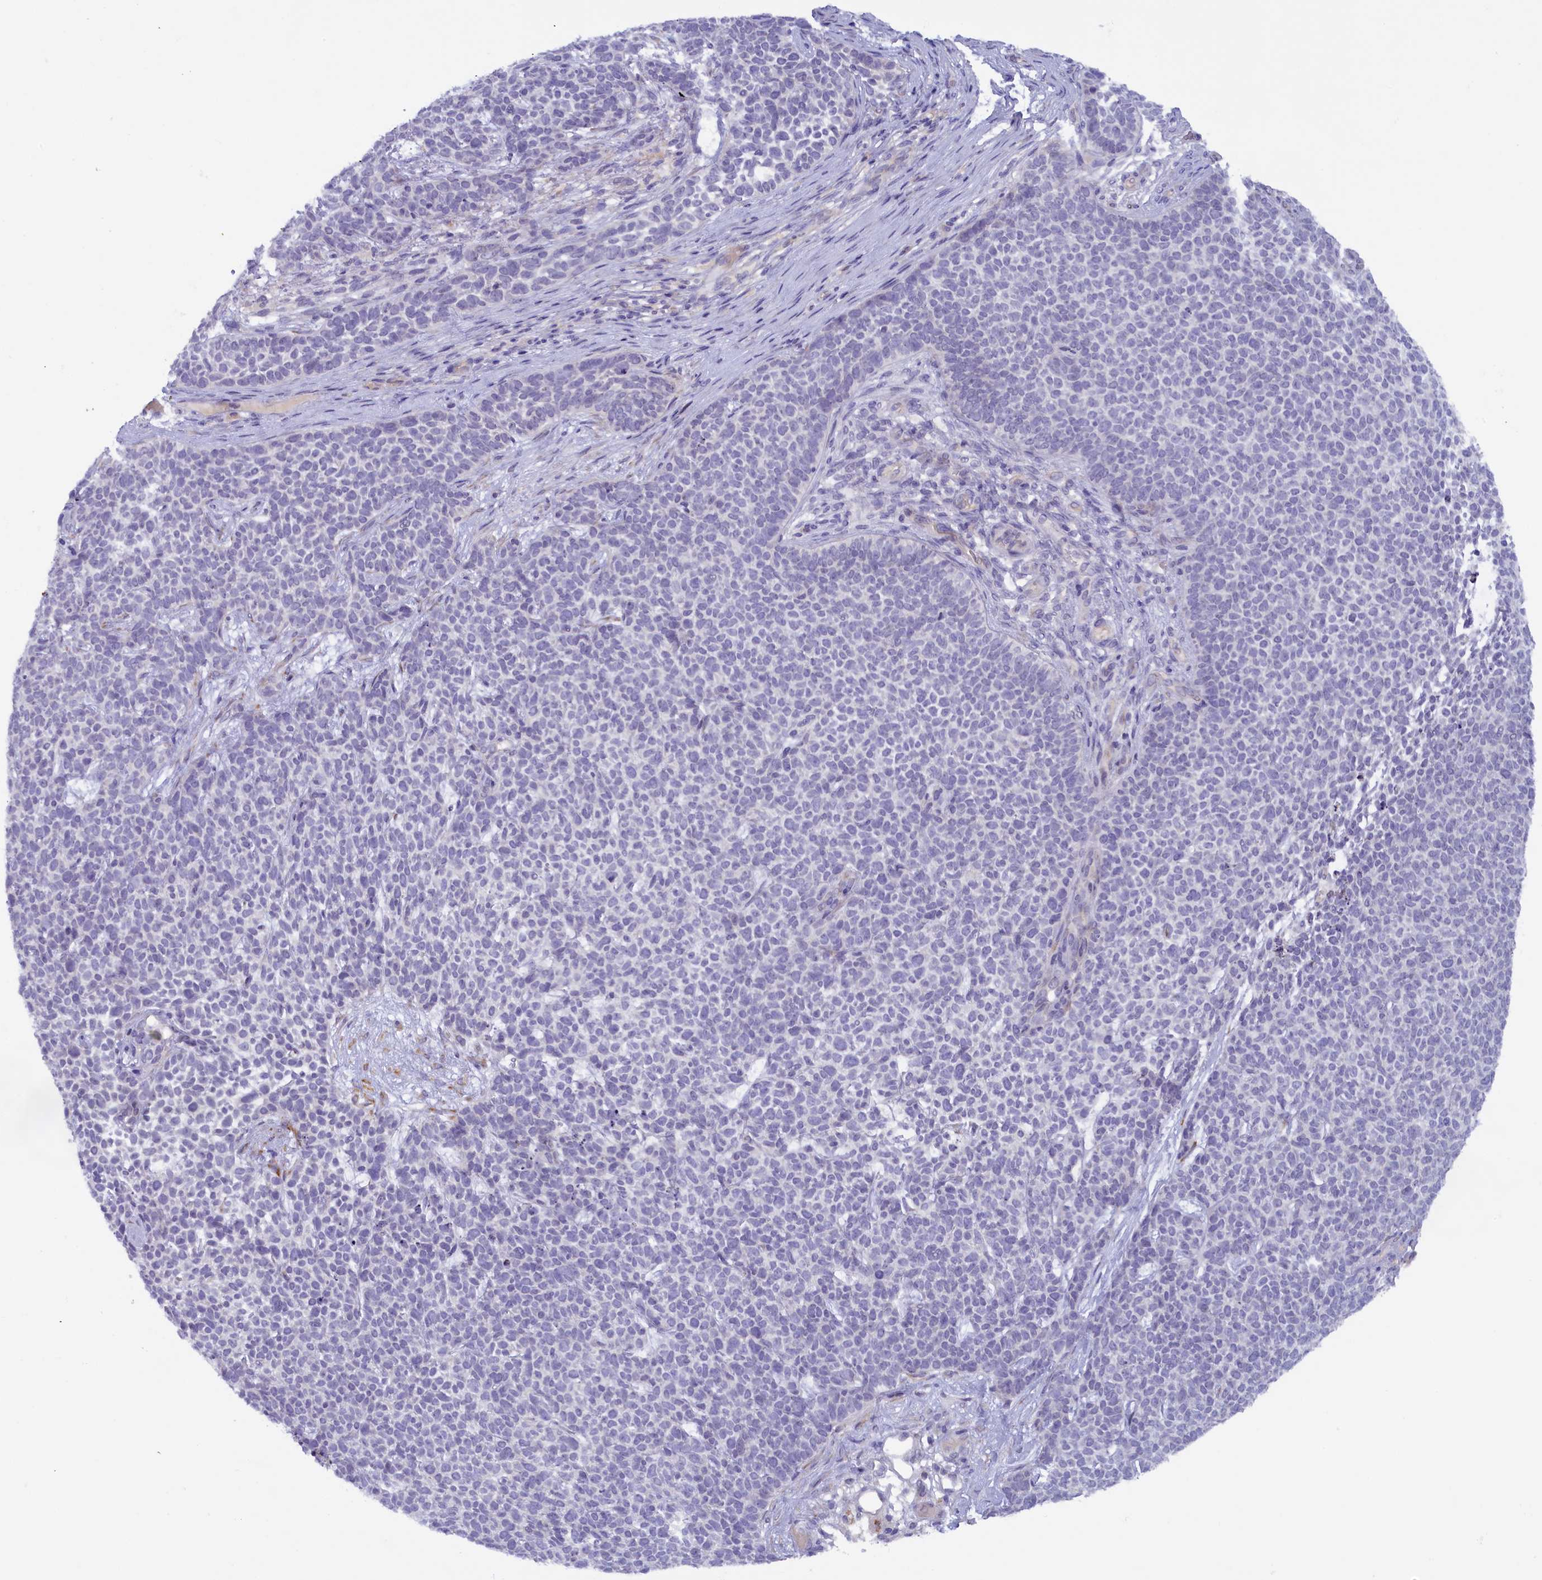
{"staining": {"intensity": "negative", "quantity": "none", "location": "none"}, "tissue": "skin cancer", "cell_type": "Tumor cells", "image_type": "cancer", "snomed": [{"axis": "morphology", "description": "Basal cell carcinoma"}, {"axis": "topography", "description": "Skin"}], "caption": "The micrograph demonstrates no significant staining in tumor cells of skin cancer (basal cell carcinoma).", "gene": "ZSWIM4", "patient": {"sex": "female", "age": 84}}